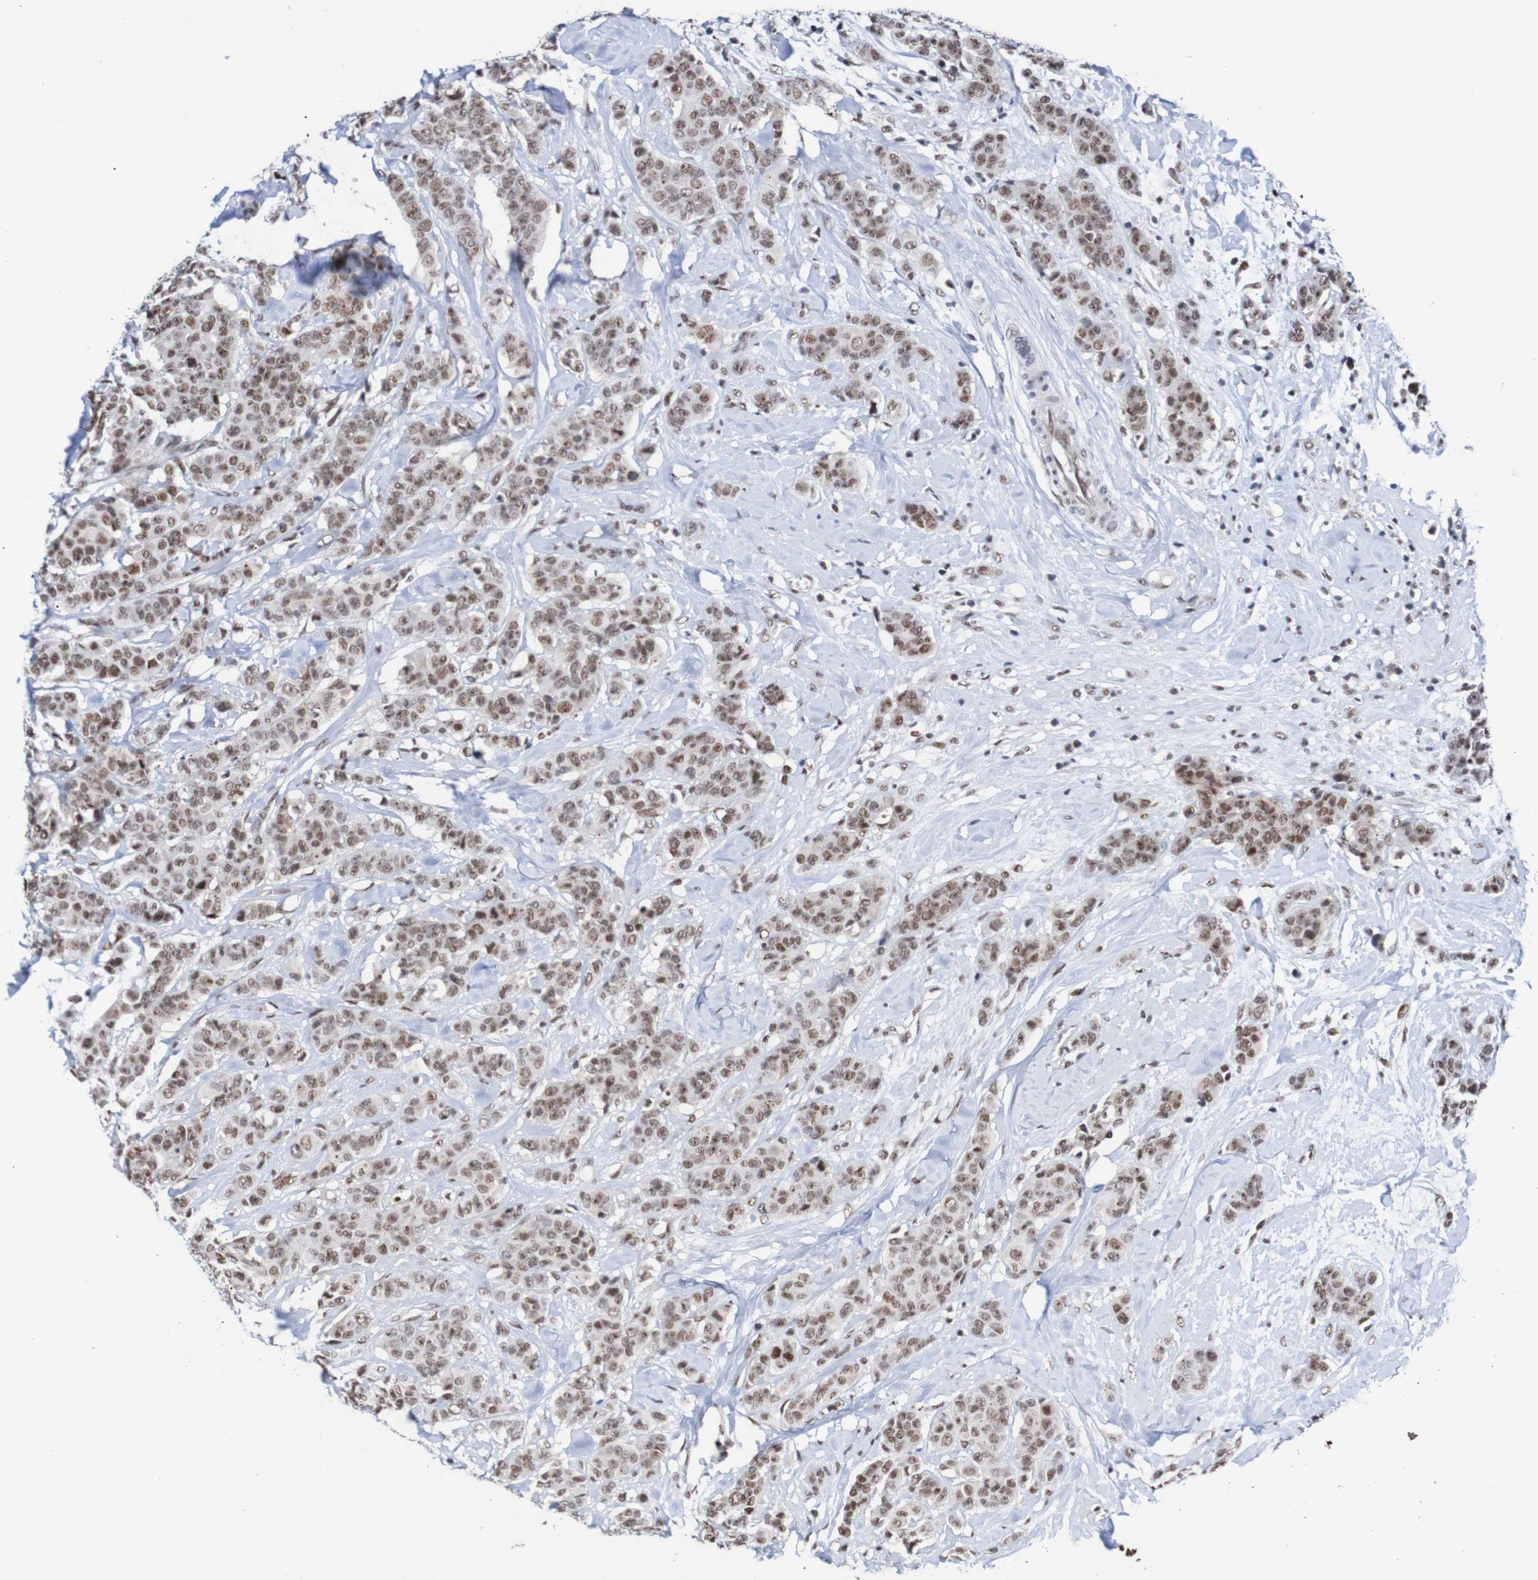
{"staining": {"intensity": "weak", "quantity": ">75%", "location": "nuclear"}, "tissue": "breast cancer", "cell_type": "Tumor cells", "image_type": "cancer", "snomed": [{"axis": "morphology", "description": "Normal tissue, NOS"}, {"axis": "morphology", "description": "Duct carcinoma"}, {"axis": "topography", "description": "Breast"}], "caption": "Immunohistochemical staining of human breast infiltrating ductal carcinoma reveals weak nuclear protein staining in about >75% of tumor cells.", "gene": "CDC5L", "patient": {"sex": "female", "age": 40}}